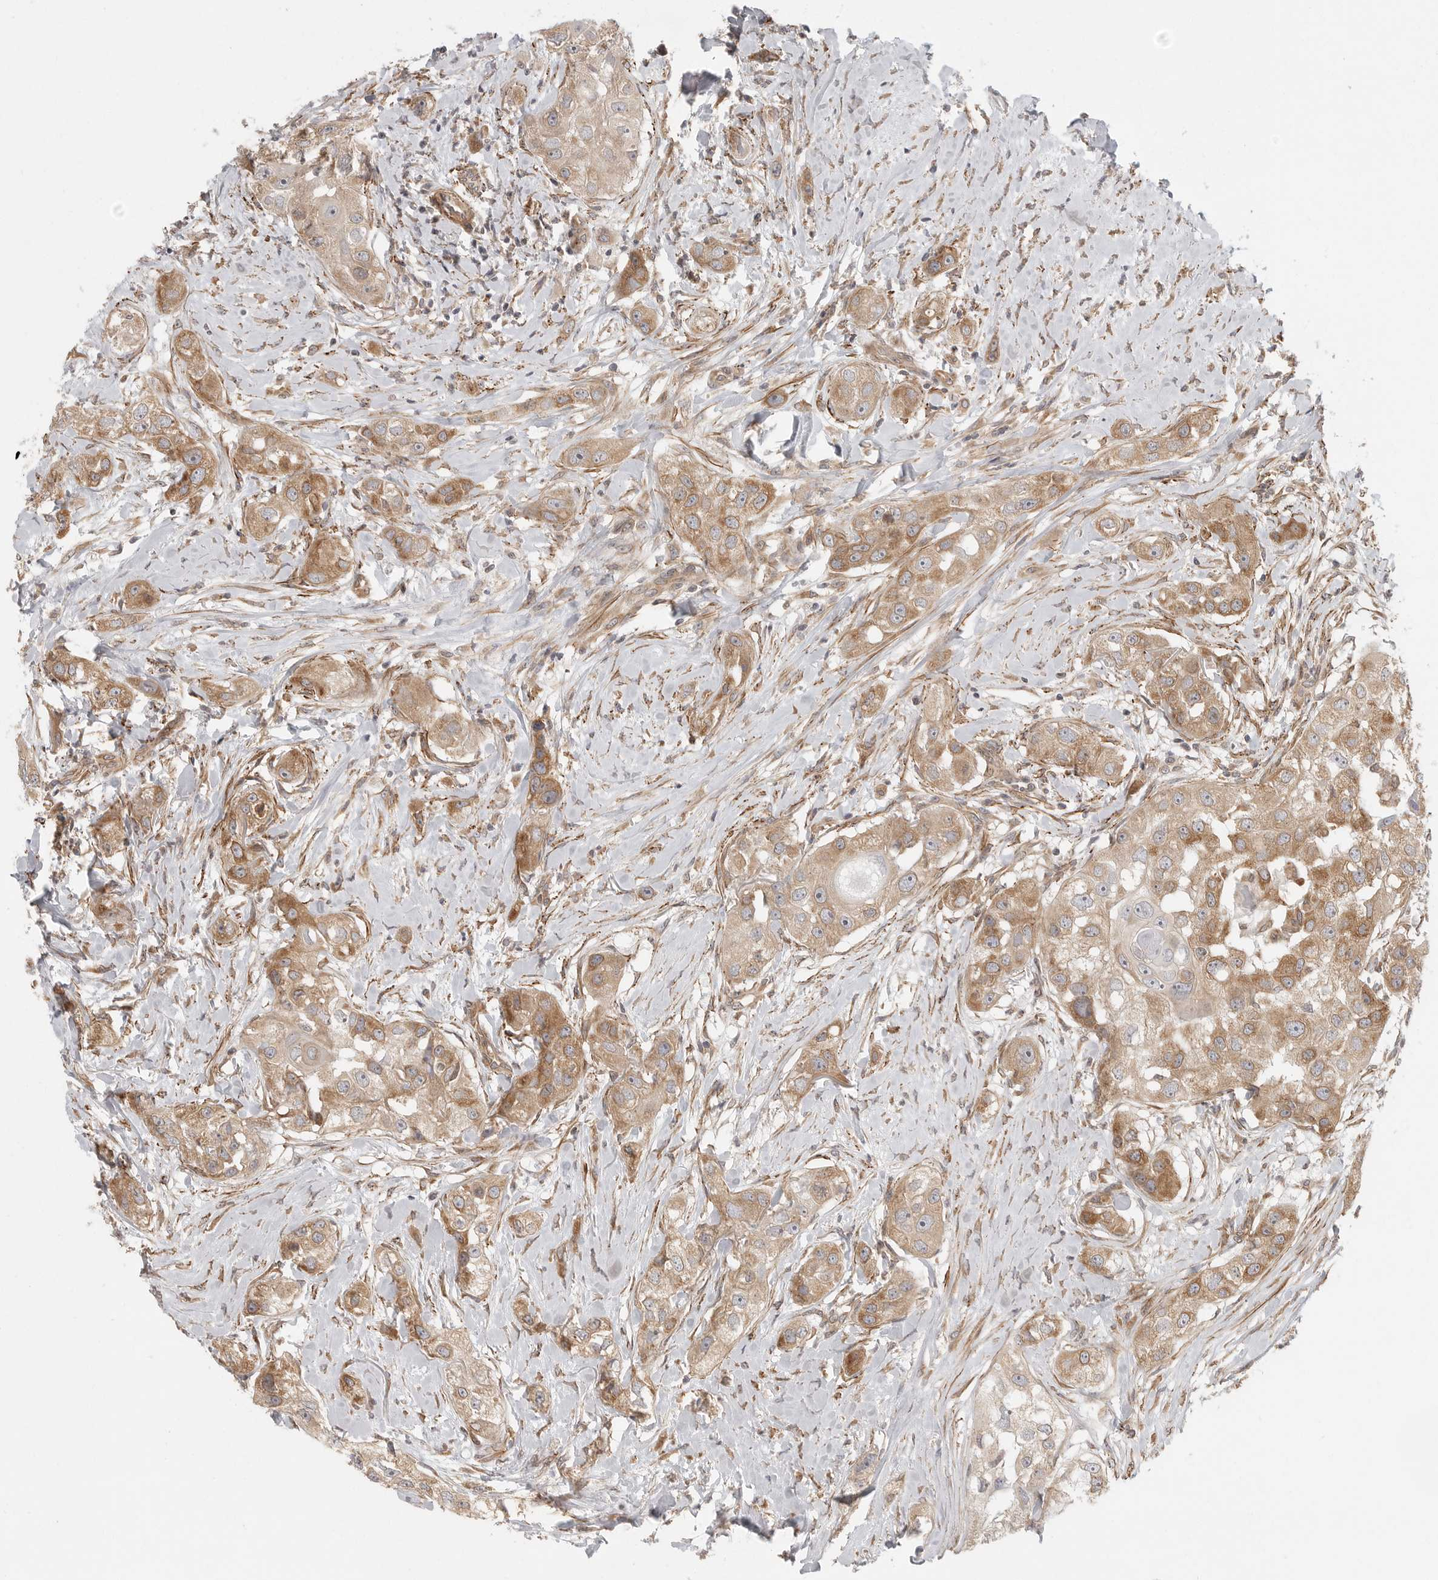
{"staining": {"intensity": "moderate", "quantity": ">75%", "location": "cytoplasmic/membranous"}, "tissue": "head and neck cancer", "cell_type": "Tumor cells", "image_type": "cancer", "snomed": [{"axis": "morphology", "description": "Normal tissue, NOS"}, {"axis": "morphology", "description": "Squamous cell carcinoma, NOS"}, {"axis": "topography", "description": "Skeletal muscle"}, {"axis": "topography", "description": "Head-Neck"}], "caption": "A high-resolution image shows immunohistochemistry staining of head and neck cancer (squamous cell carcinoma), which shows moderate cytoplasmic/membranous expression in about >75% of tumor cells.", "gene": "CERS2", "patient": {"sex": "male", "age": 51}}